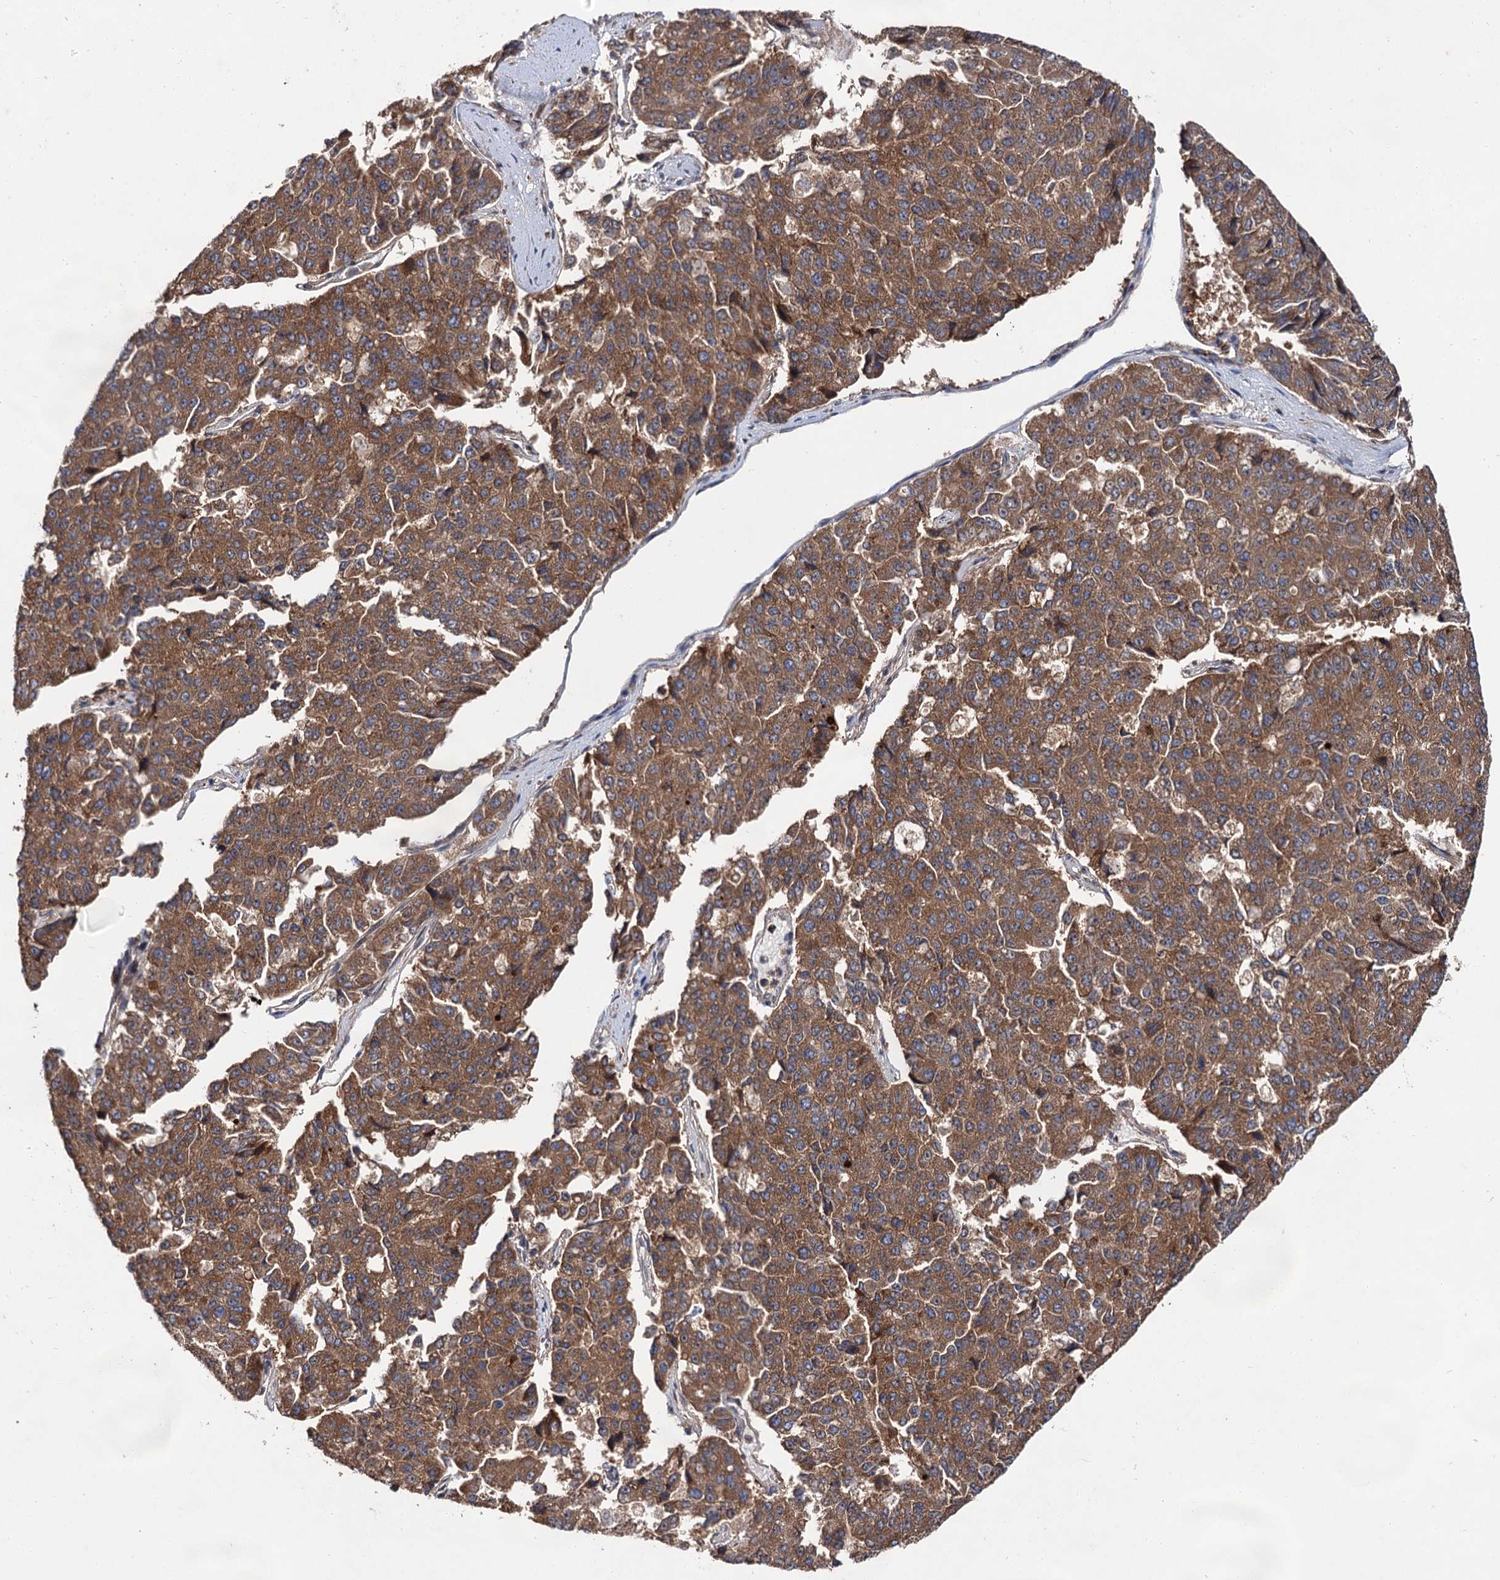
{"staining": {"intensity": "moderate", "quantity": ">75%", "location": "cytoplasmic/membranous"}, "tissue": "pancreatic cancer", "cell_type": "Tumor cells", "image_type": "cancer", "snomed": [{"axis": "morphology", "description": "Adenocarcinoma, NOS"}, {"axis": "topography", "description": "Pancreas"}], "caption": "Pancreatic cancer stained for a protein displays moderate cytoplasmic/membranous positivity in tumor cells. (brown staining indicates protein expression, while blue staining denotes nuclei).", "gene": "NAA25", "patient": {"sex": "male", "age": 50}}